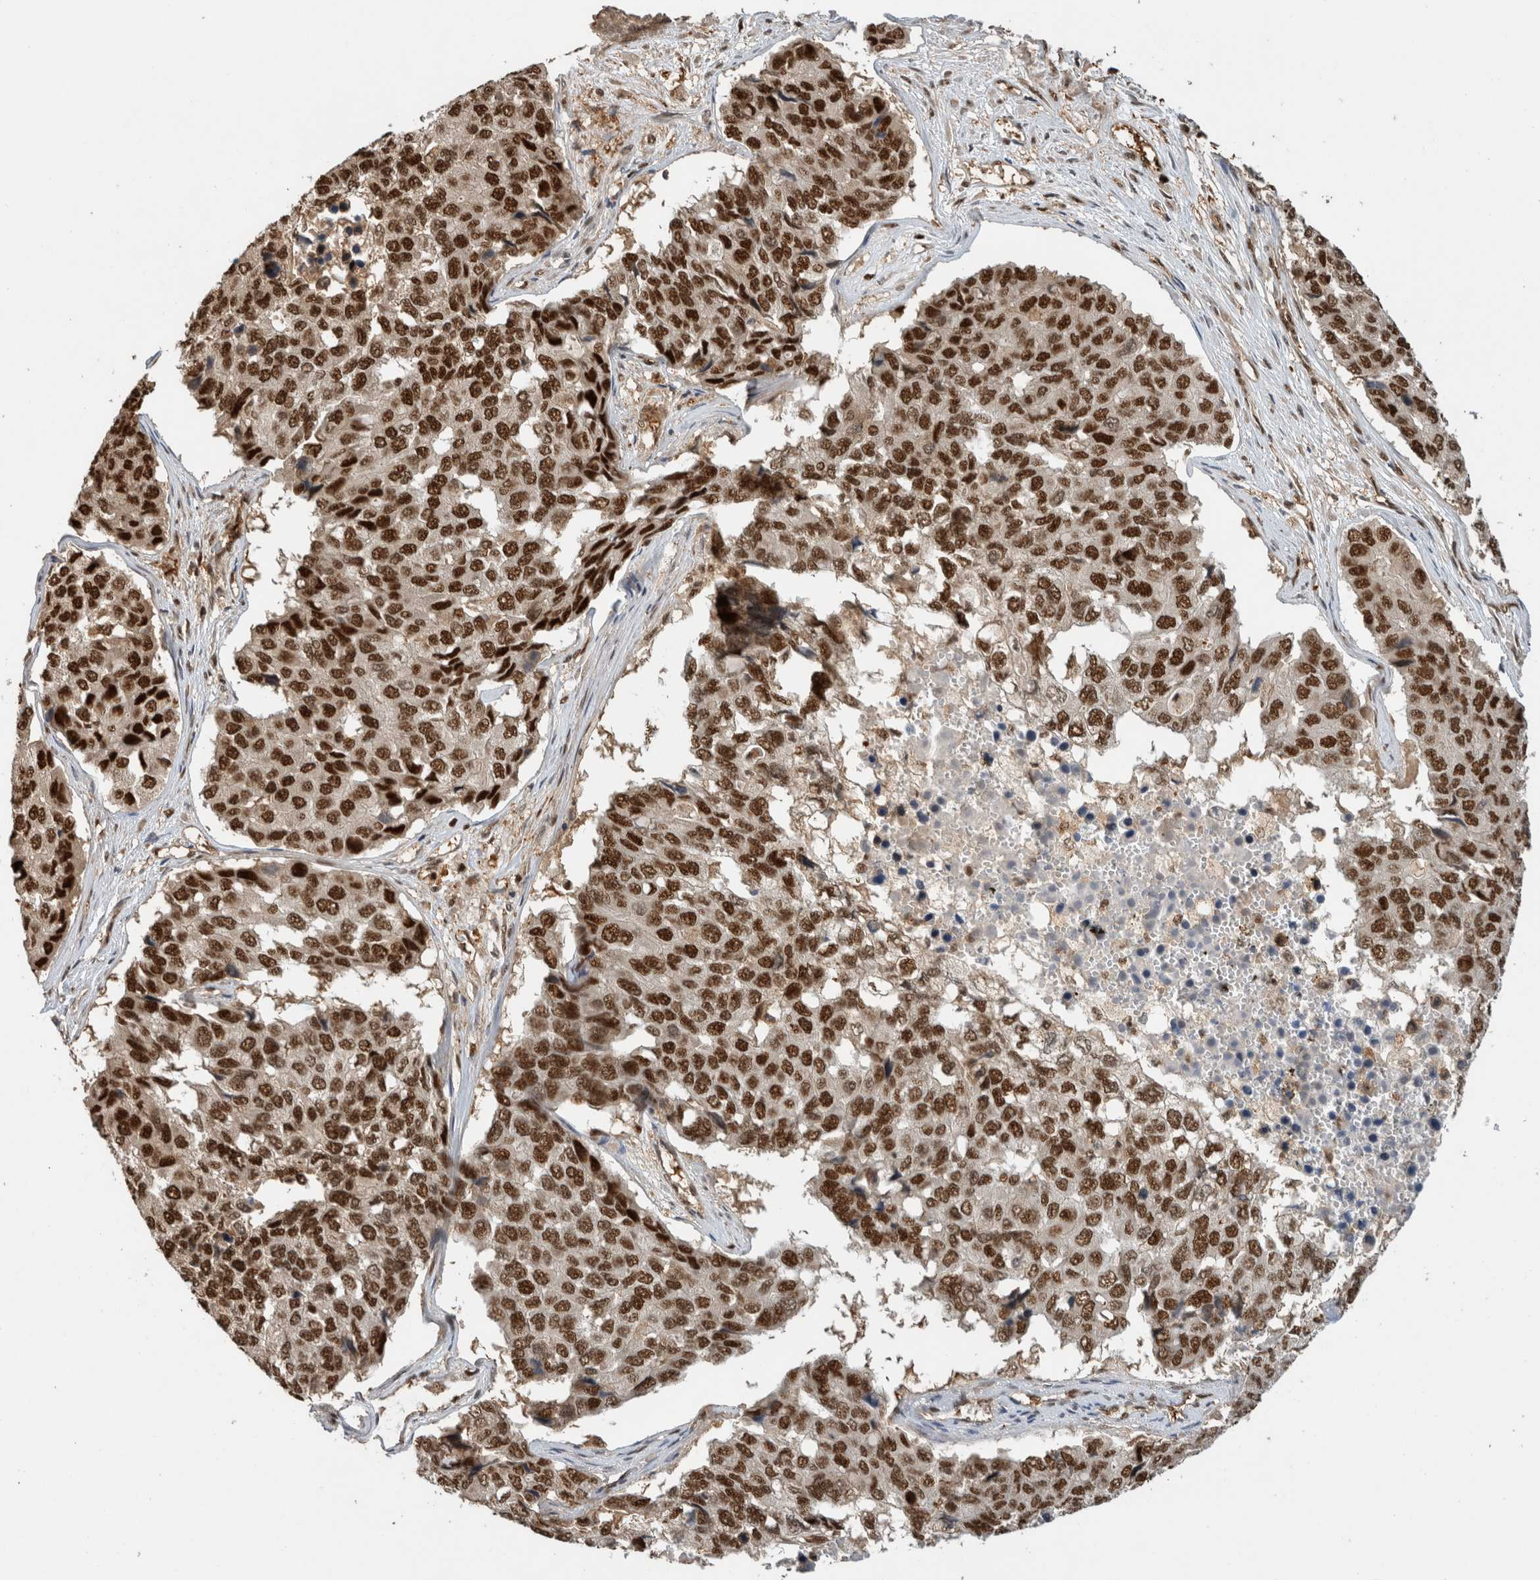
{"staining": {"intensity": "strong", "quantity": ">75%", "location": "nuclear"}, "tissue": "pancreatic cancer", "cell_type": "Tumor cells", "image_type": "cancer", "snomed": [{"axis": "morphology", "description": "Adenocarcinoma, NOS"}, {"axis": "topography", "description": "Pancreas"}], "caption": "Immunohistochemistry (DAB) staining of pancreatic cancer (adenocarcinoma) displays strong nuclear protein expression in about >75% of tumor cells. (IHC, brightfield microscopy, high magnification).", "gene": "SNRNP40", "patient": {"sex": "male", "age": 50}}